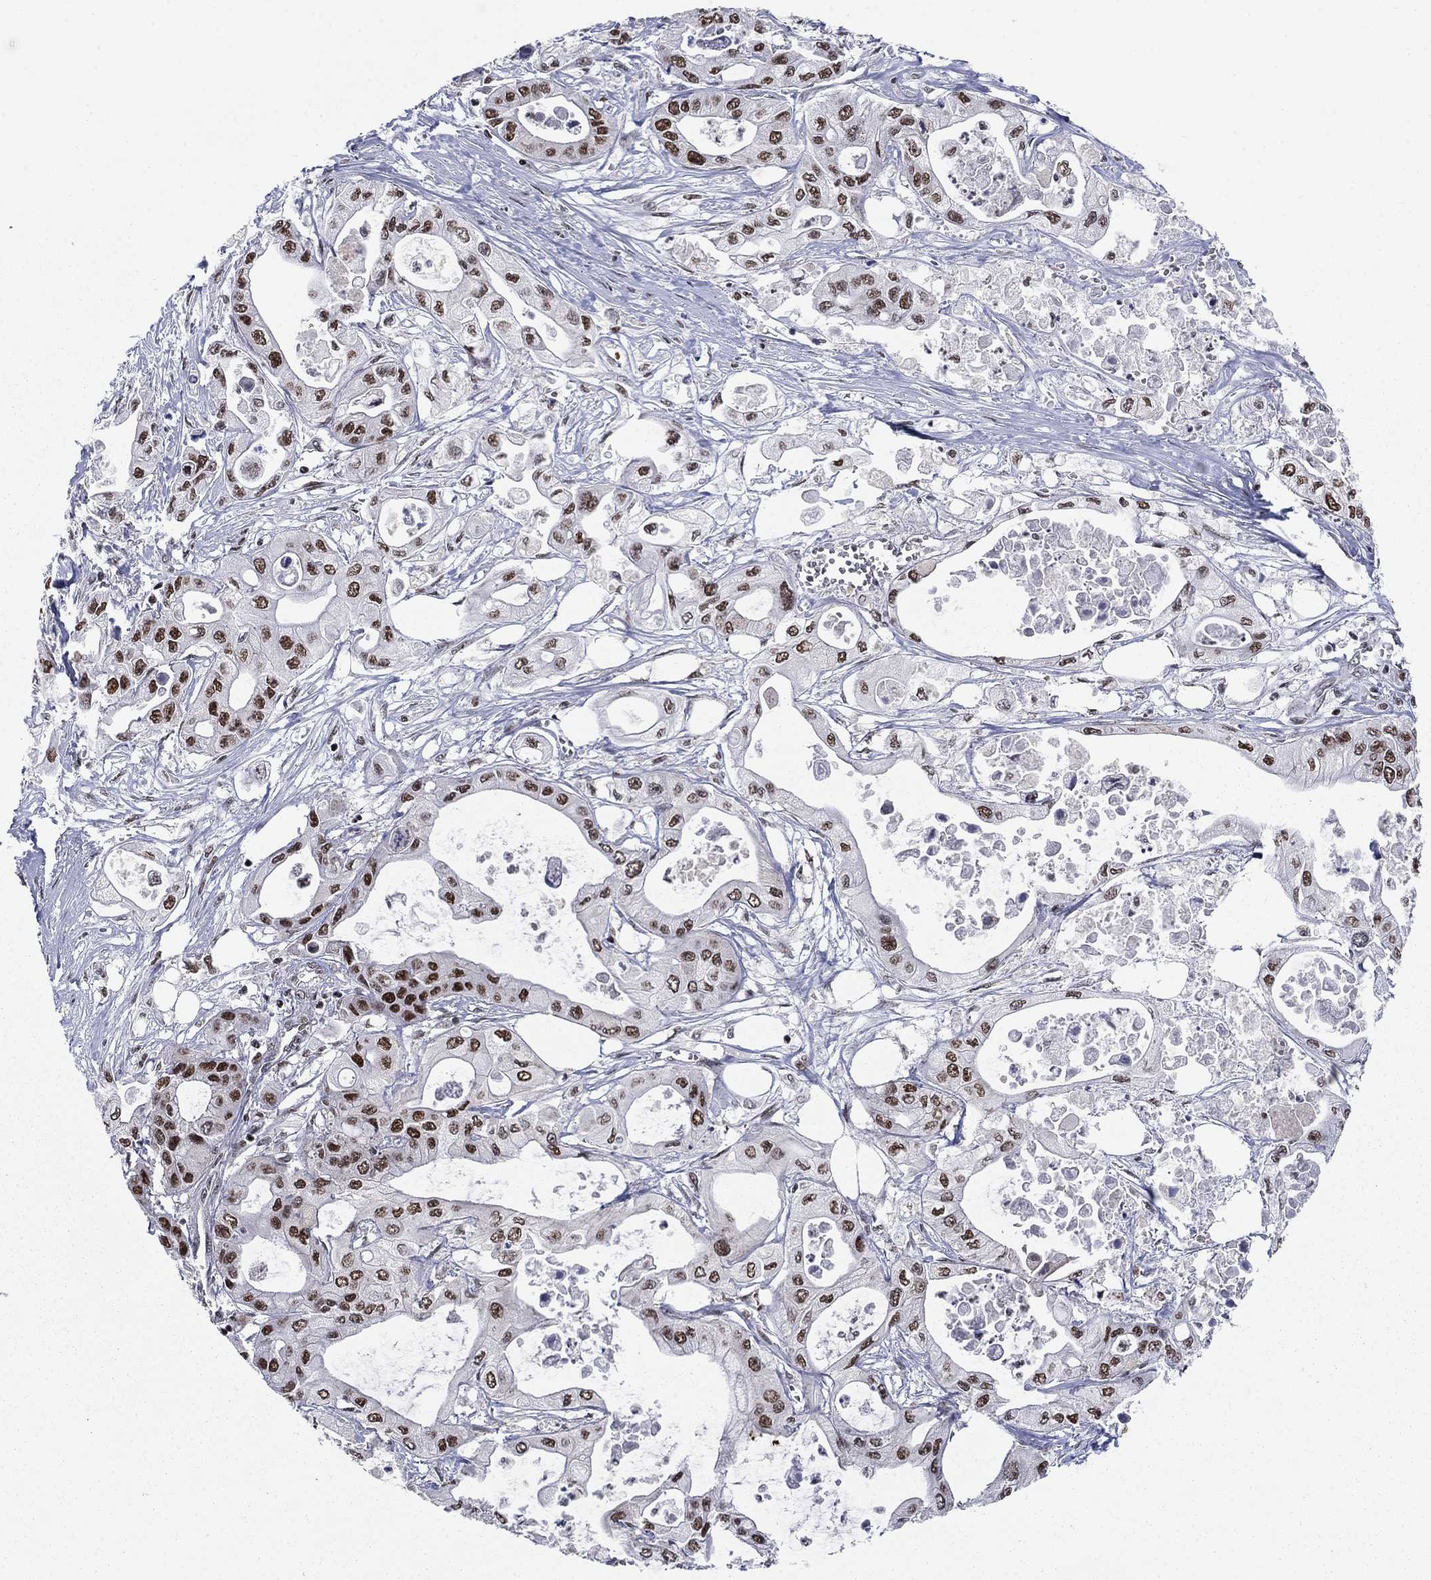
{"staining": {"intensity": "strong", "quantity": "25%-75%", "location": "nuclear"}, "tissue": "pancreatic cancer", "cell_type": "Tumor cells", "image_type": "cancer", "snomed": [{"axis": "morphology", "description": "Adenocarcinoma, NOS"}, {"axis": "topography", "description": "Pancreas"}], "caption": "Immunohistochemistry staining of pancreatic adenocarcinoma, which reveals high levels of strong nuclear expression in about 25%-75% of tumor cells indicating strong nuclear protein positivity. The staining was performed using DAB (brown) for protein detection and nuclei were counterstained in hematoxylin (blue).", "gene": "RPRD1B", "patient": {"sex": "male", "age": 70}}